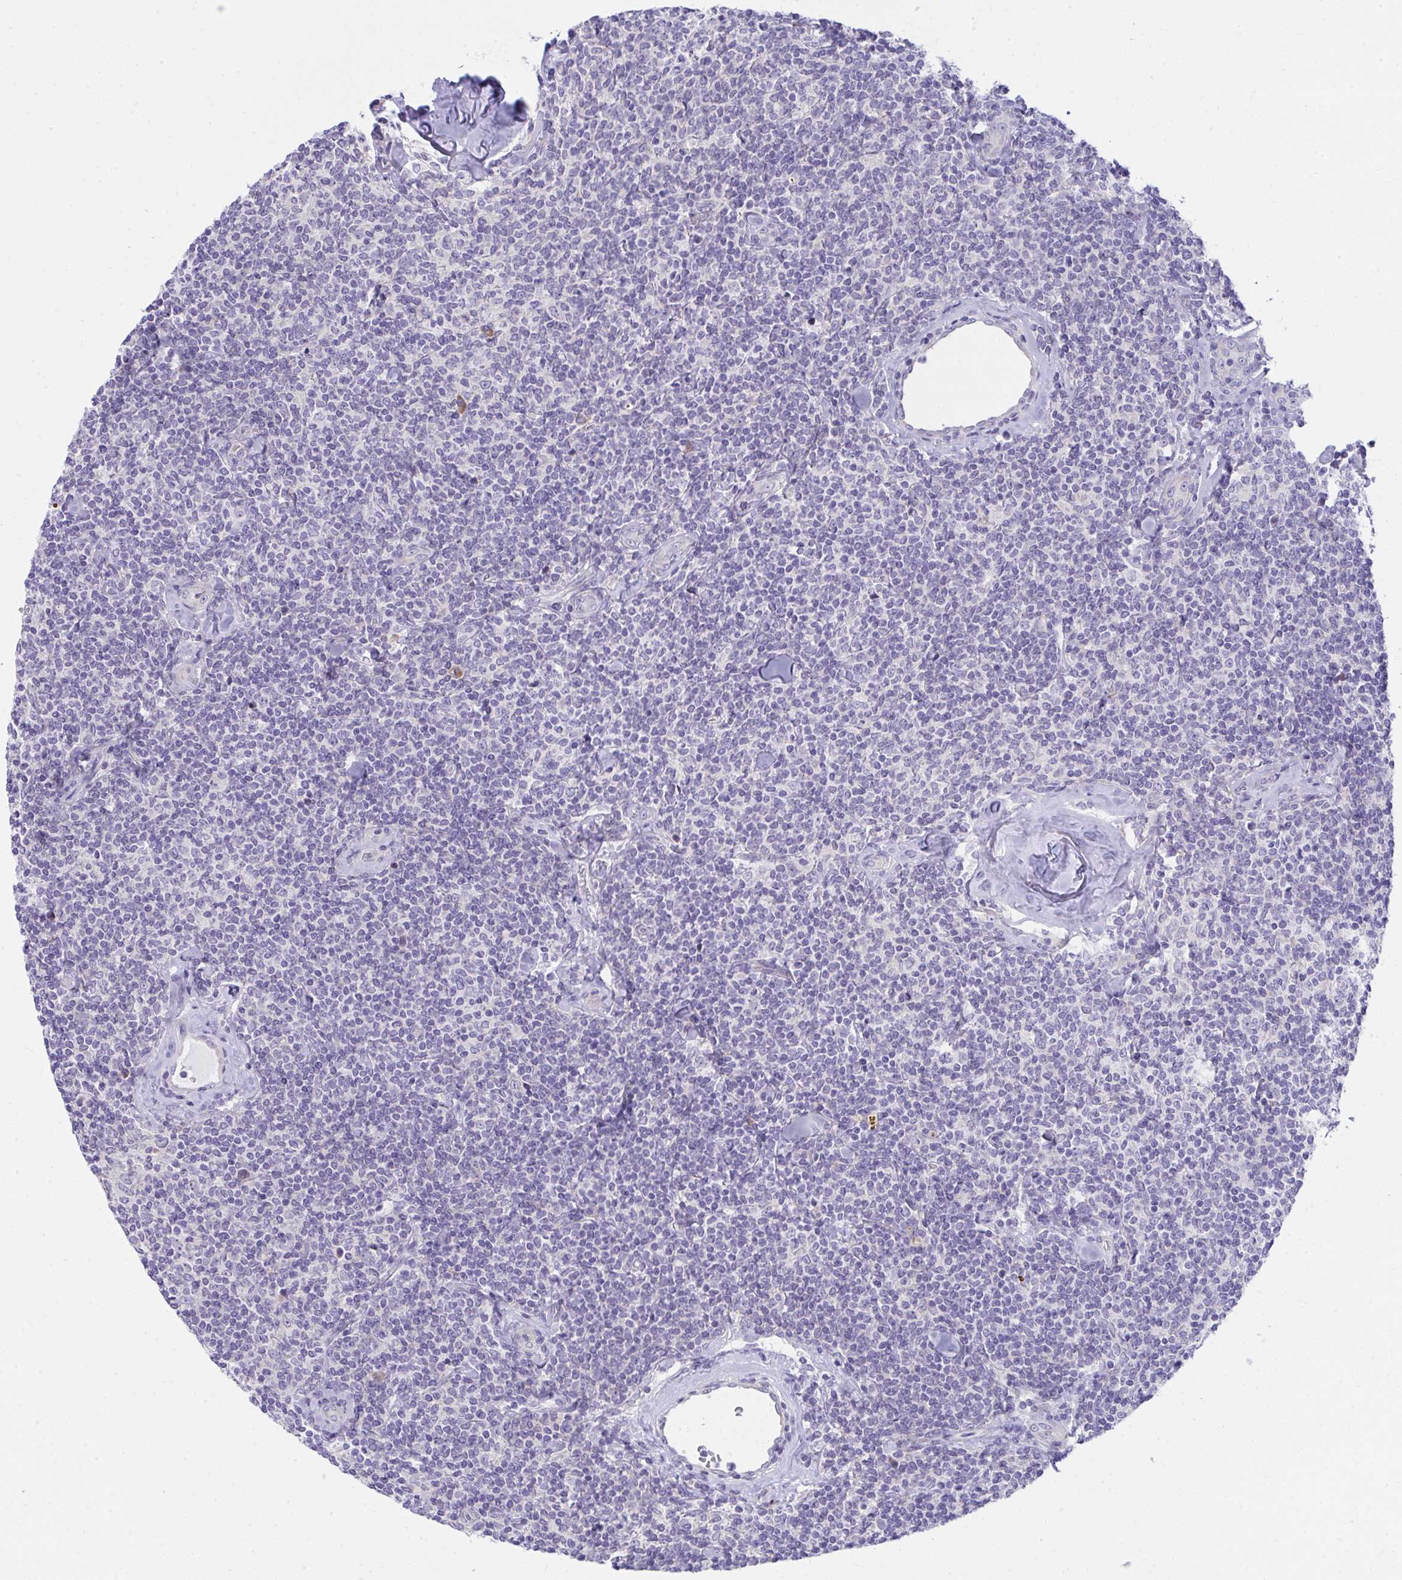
{"staining": {"intensity": "negative", "quantity": "none", "location": "none"}, "tissue": "lymphoma", "cell_type": "Tumor cells", "image_type": "cancer", "snomed": [{"axis": "morphology", "description": "Malignant lymphoma, non-Hodgkin's type, Low grade"}, {"axis": "topography", "description": "Lymph node"}], "caption": "Lymphoma stained for a protein using immunohistochemistry displays no expression tumor cells.", "gene": "FASLG", "patient": {"sex": "female", "age": 56}}